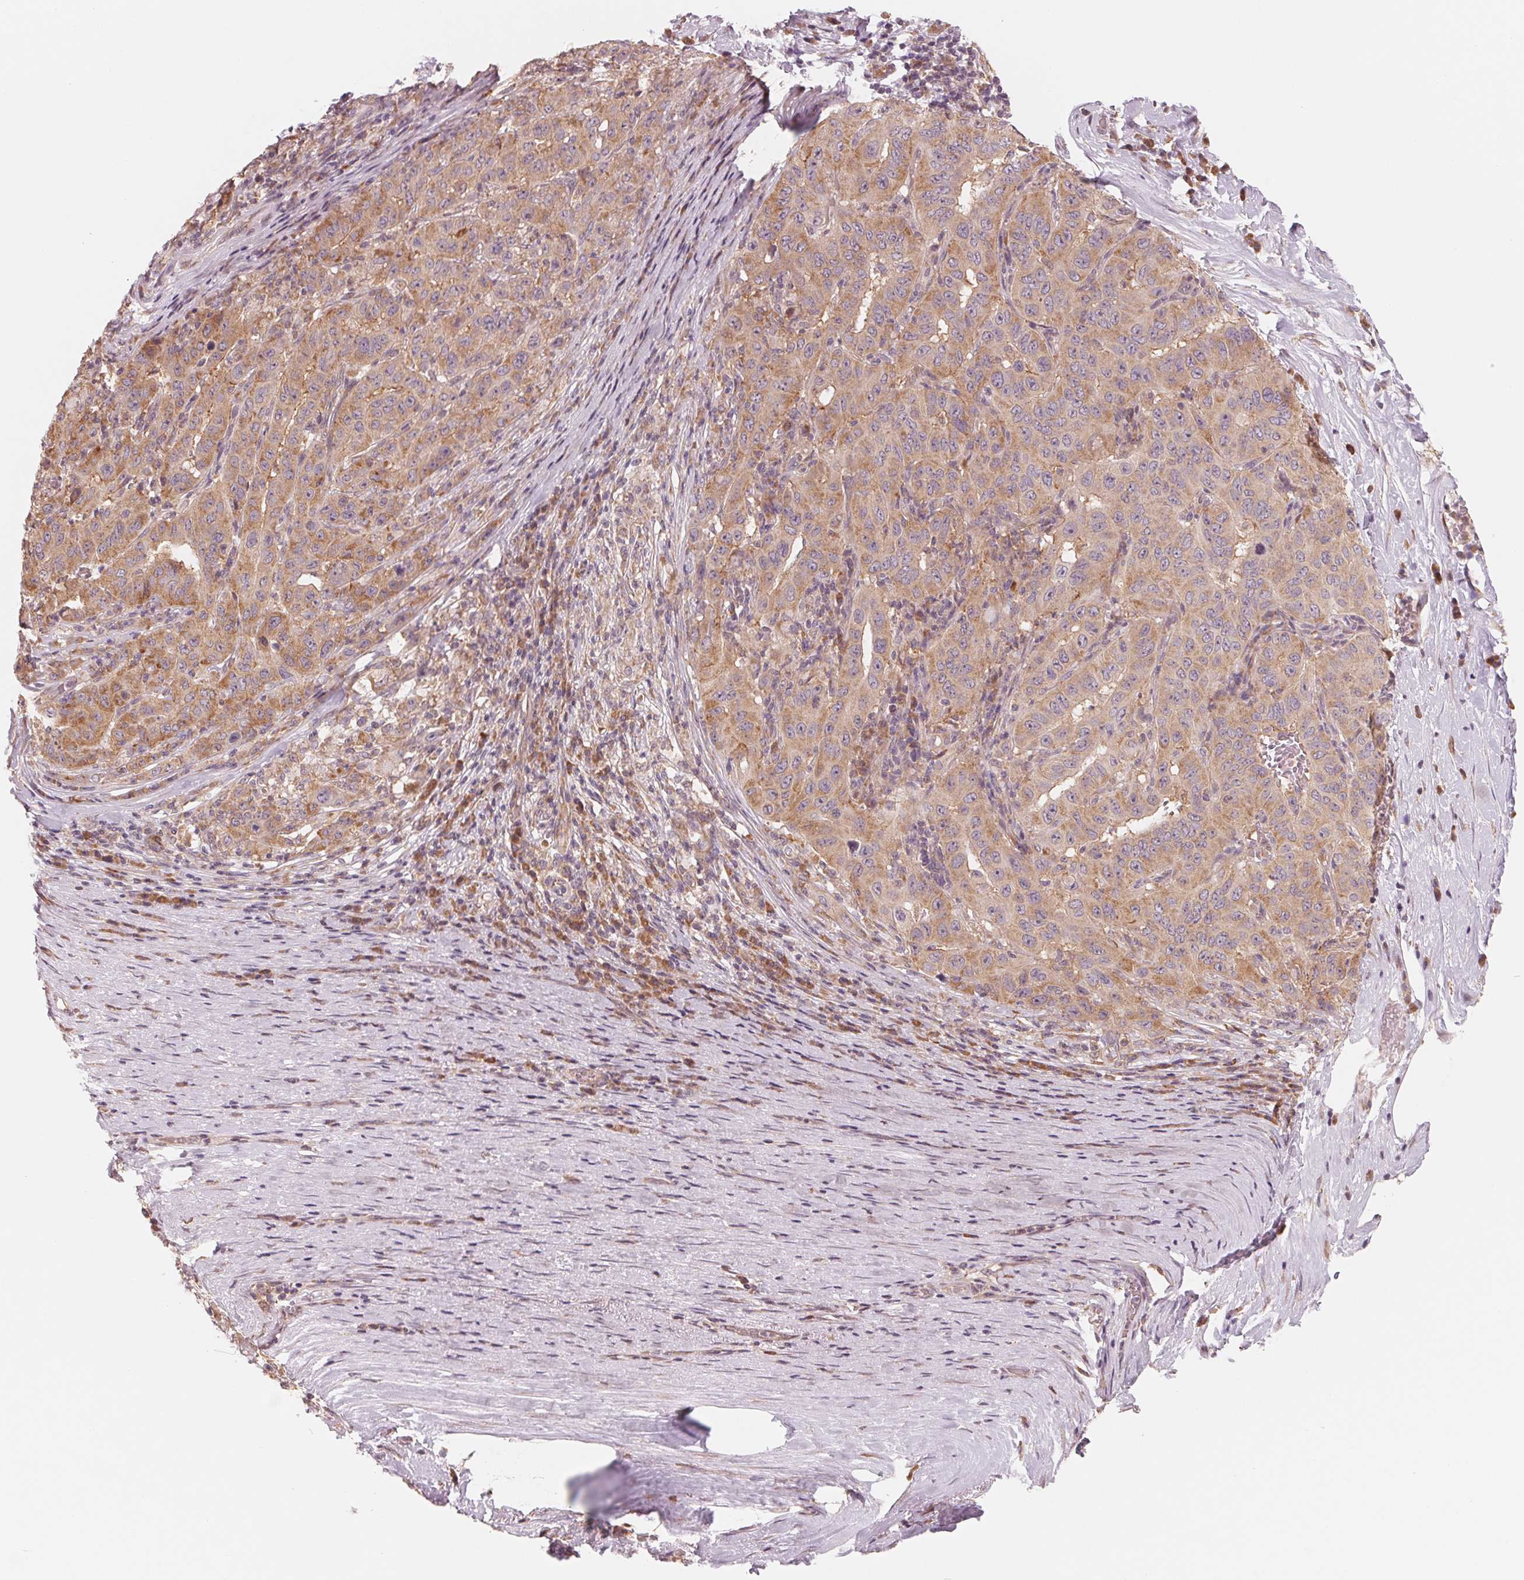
{"staining": {"intensity": "moderate", "quantity": ">75%", "location": "cytoplasmic/membranous"}, "tissue": "pancreatic cancer", "cell_type": "Tumor cells", "image_type": "cancer", "snomed": [{"axis": "morphology", "description": "Adenocarcinoma, NOS"}, {"axis": "topography", "description": "Pancreas"}], "caption": "A brown stain shows moderate cytoplasmic/membranous staining of a protein in human adenocarcinoma (pancreatic) tumor cells. (Brightfield microscopy of DAB IHC at high magnification).", "gene": "GIGYF2", "patient": {"sex": "male", "age": 63}}